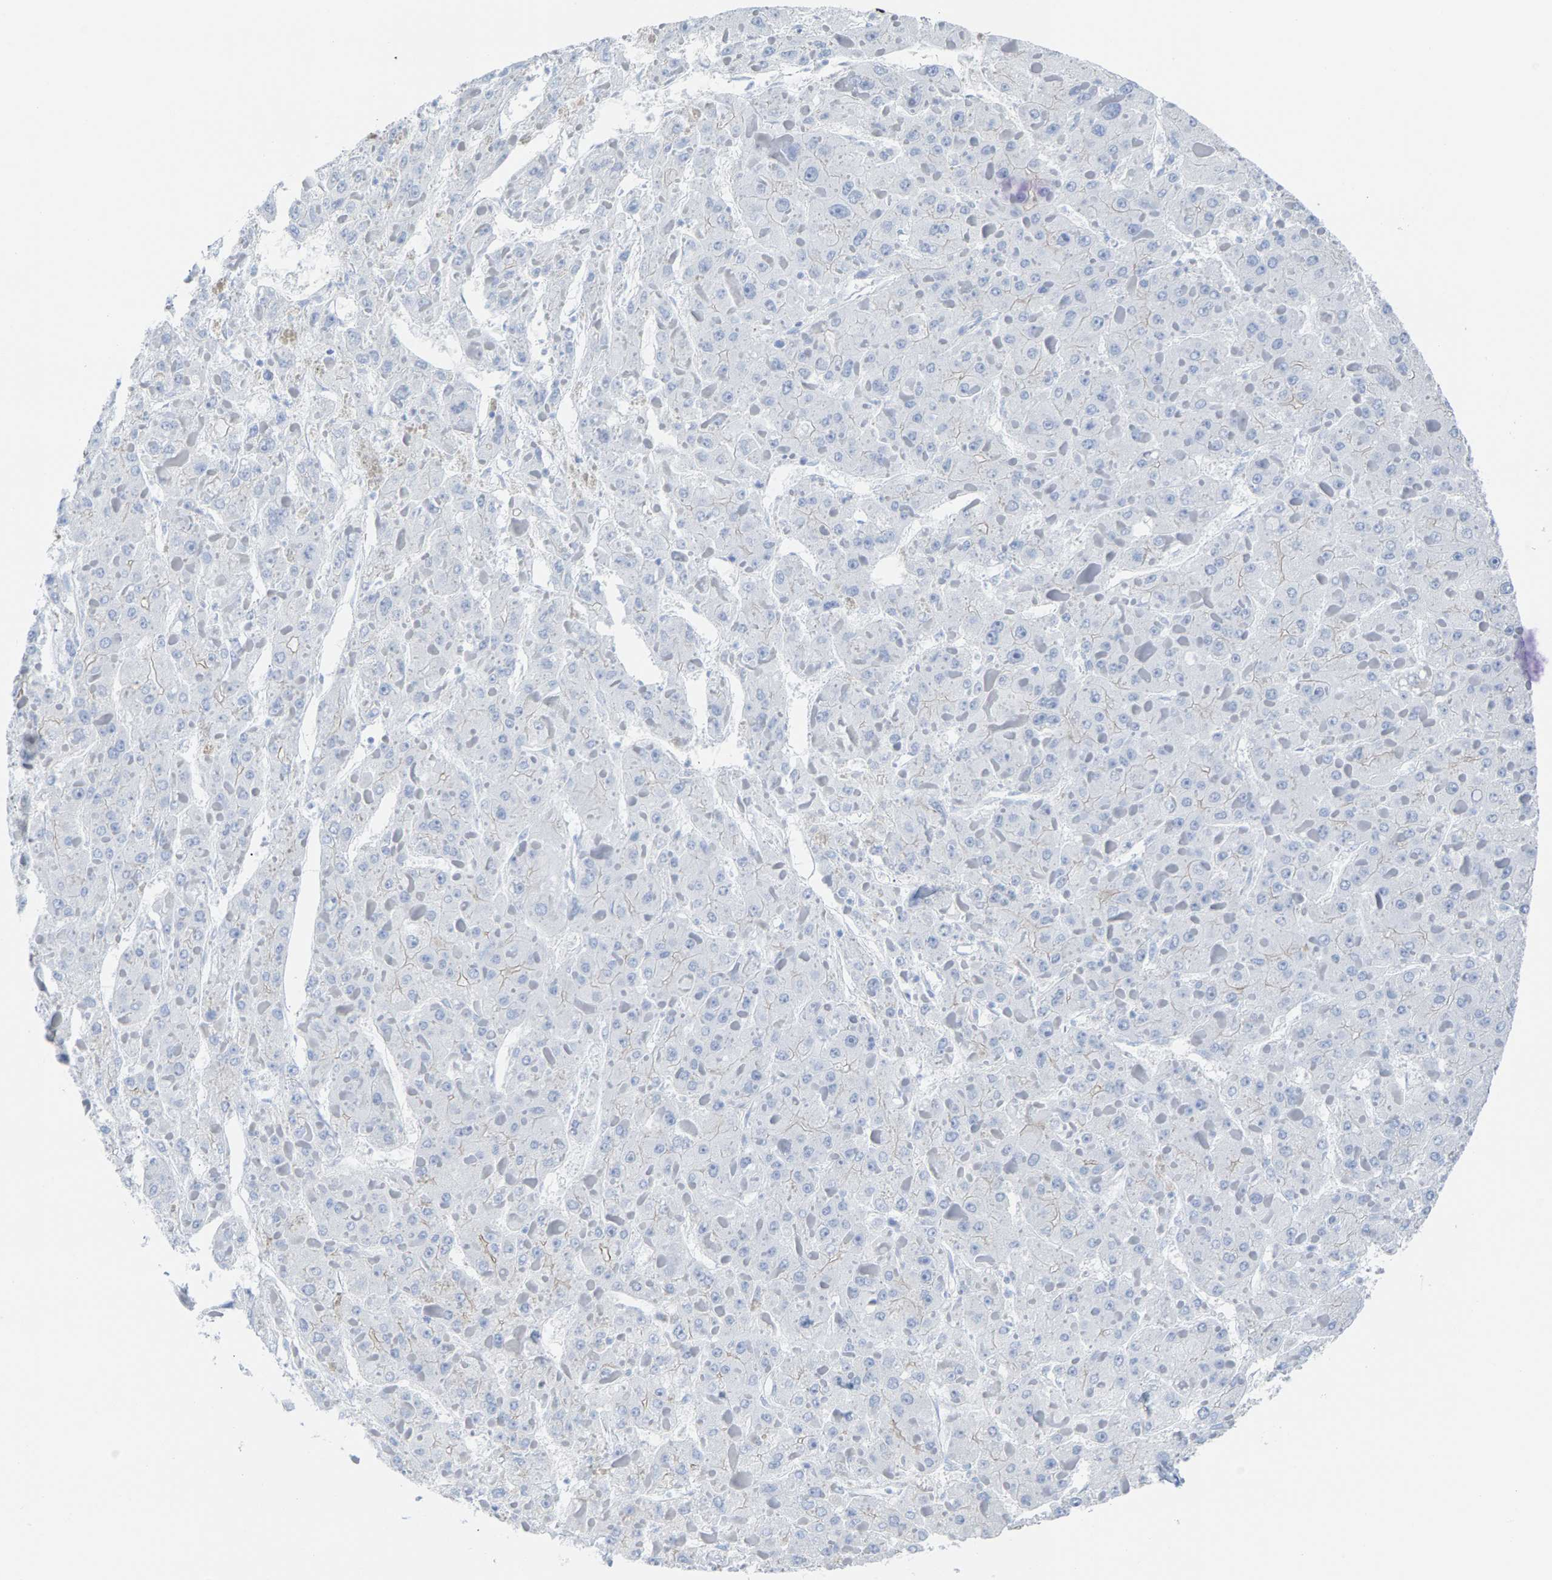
{"staining": {"intensity": "negative", "quantity": "none", "location": "none"}, "tissue": "liver cancer", "cell_type": "Tumor cells", "image_type": "cancer", "snomed": [{"axis": "morphology", "description": "Carcinoma, Hepatocellular, NOS"}, {"axis": "topography", "description": "Liver"}], "caption": "This is a micrograph of immunohistochemistry staining of liver cancer, which shows no expression in tumor cells.", "gene": "CPA1", "patient": {"sex": "female", "age": 73}}